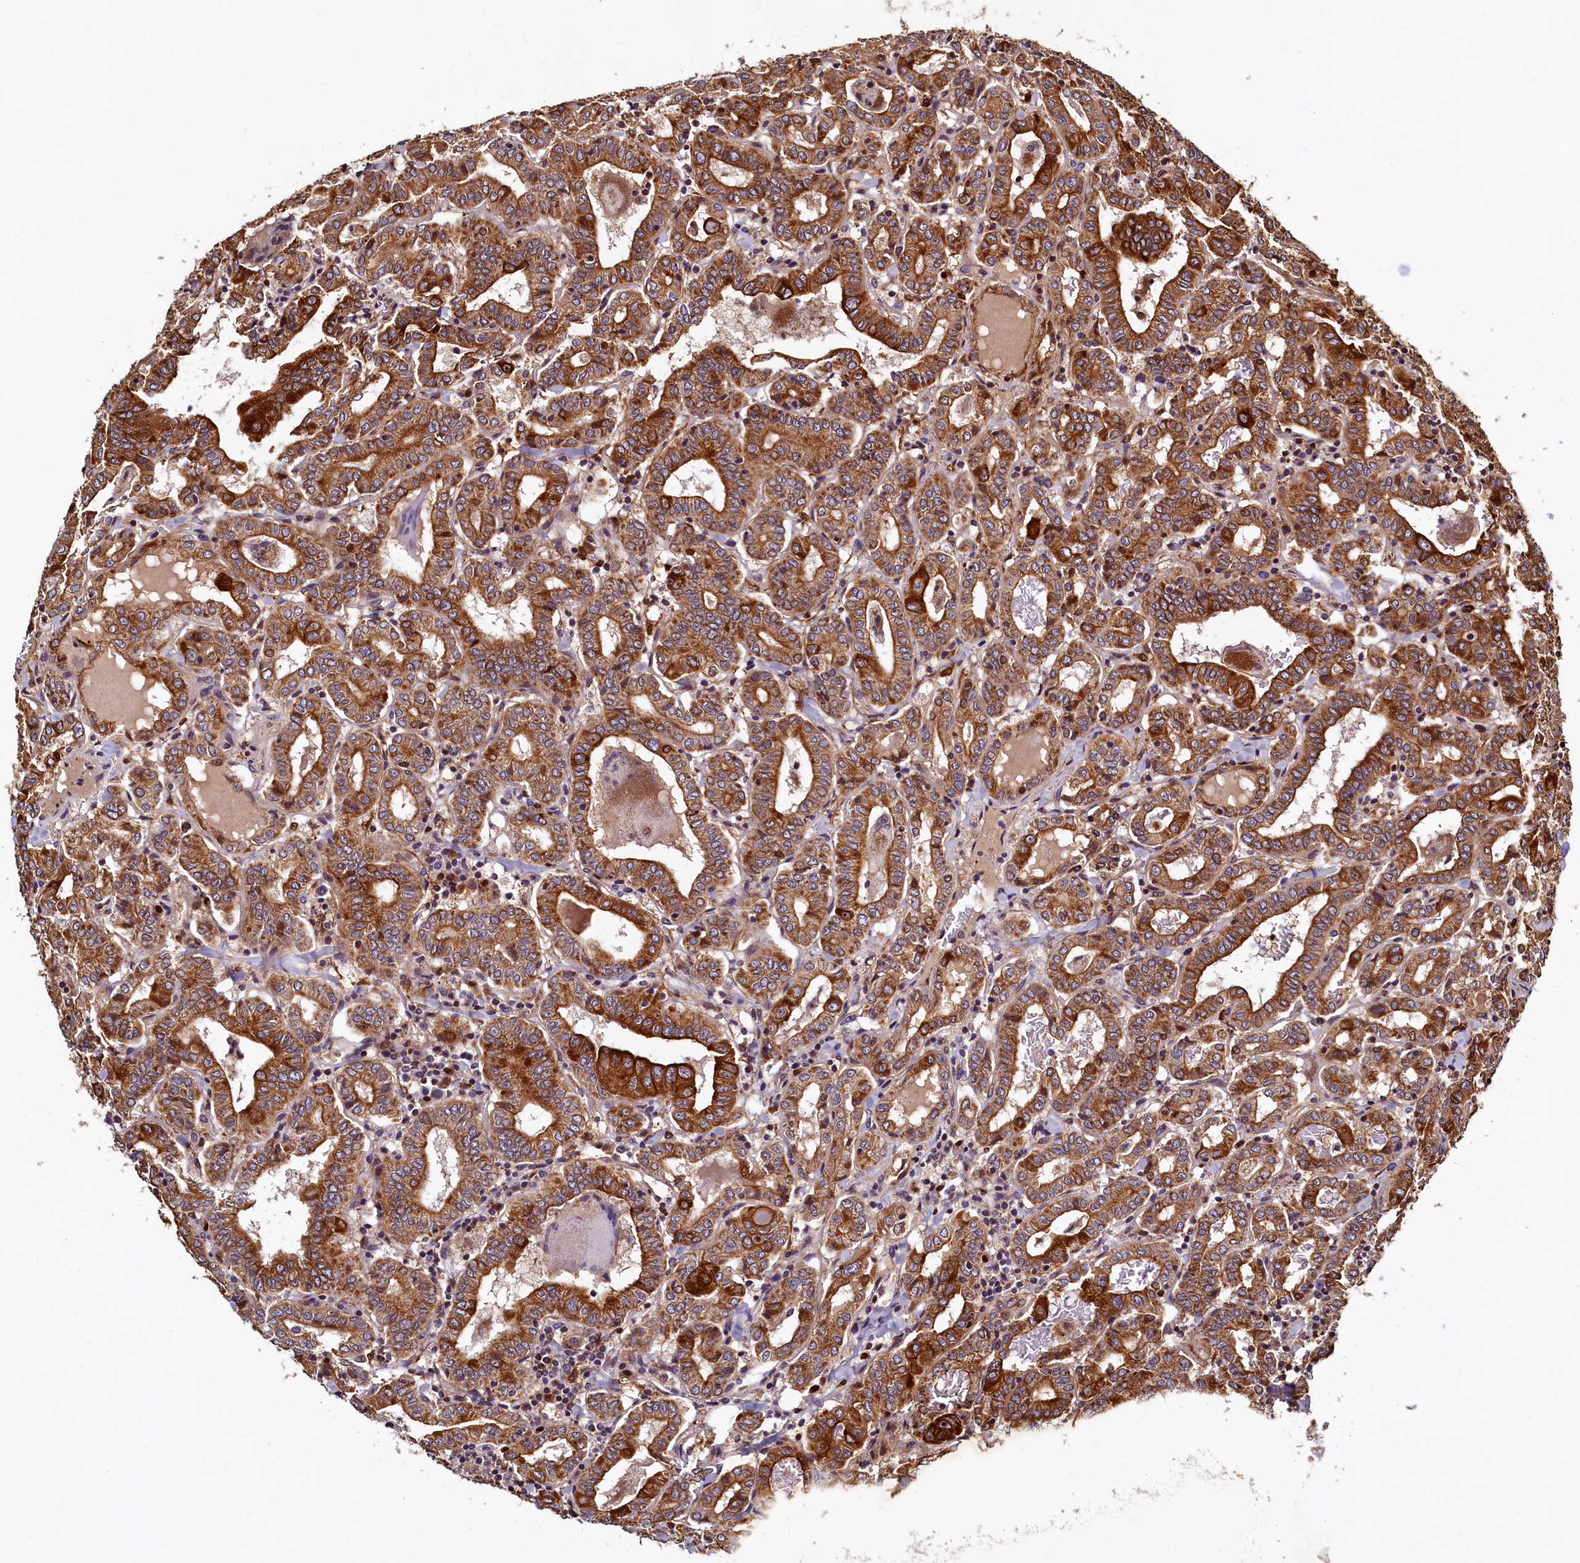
{"staining": {"intensity": "strong", "quantity": ">75%", "location": "cytoplasmic/membranous"}, "tissue": "thyroid cancer", "cell_type": "Tumor cells", "image_type": "cancer", "snomed": [{"axis": "morphology", "description": "Papillary adenocarcinoma, NOS"}, {"axis": "topography", "description": "Thyroid gland"}], "caption": "Human thyroid papillary adenocarcinoma stained with a protein marker shows strong staining in tumor cells.", "gene": "NCKAP5L", "patient": {"sex": "female", "age": 72}}